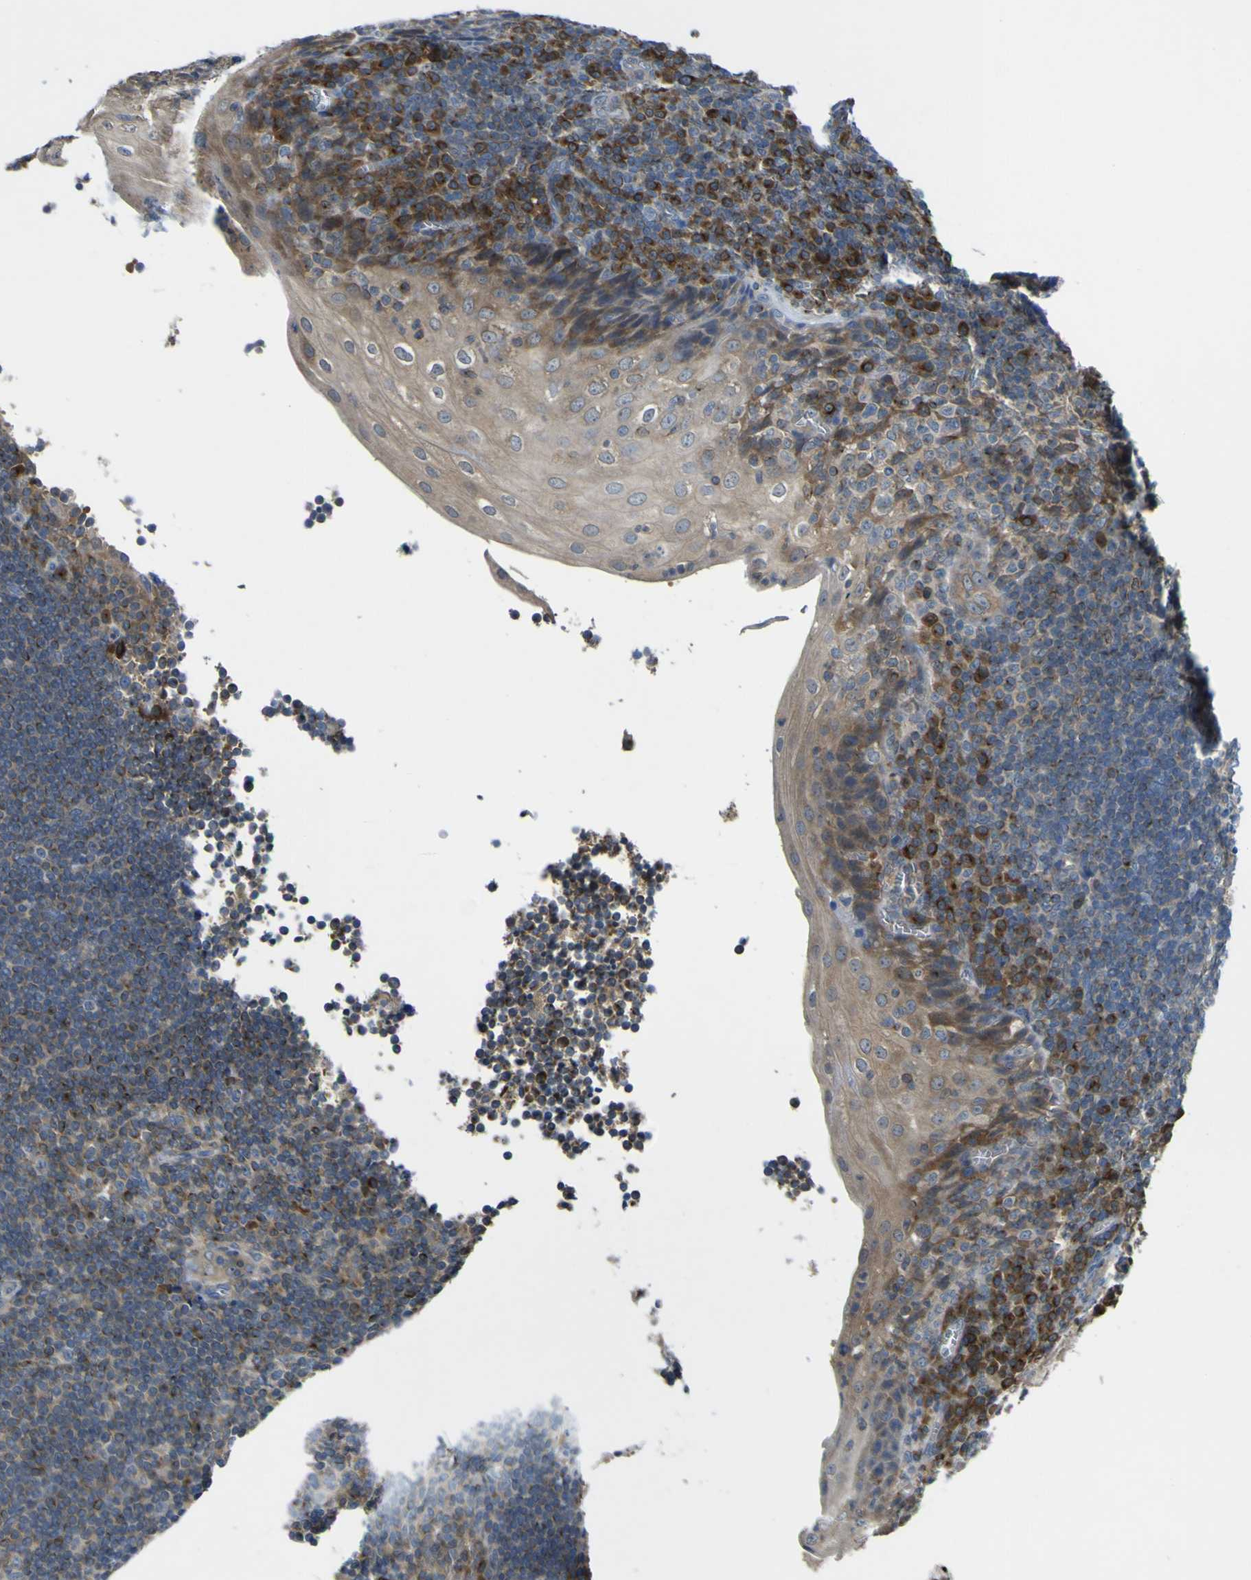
{"staining": {"intensity": "moderate", "quantity": "<25%", "location": "cytoplasmic/membranous"}, "tissue": "tonsil", "cell_type": "Germinal center cells", "image_type": "normal", "snomed": [{"axis": "morphology", "description": "Normal tissue, NOS"}, {"axis": "topography", "description": "Tonsil"}], "caption": "The photomicrograph displays immunohistochemical staining of unremarkable tonsil. There is moderate cytoplasmic/membranous expression is present in about <25% of germinal center cells.", "gene": "EML2", "patient": {"sex": "male", "age": 37}}